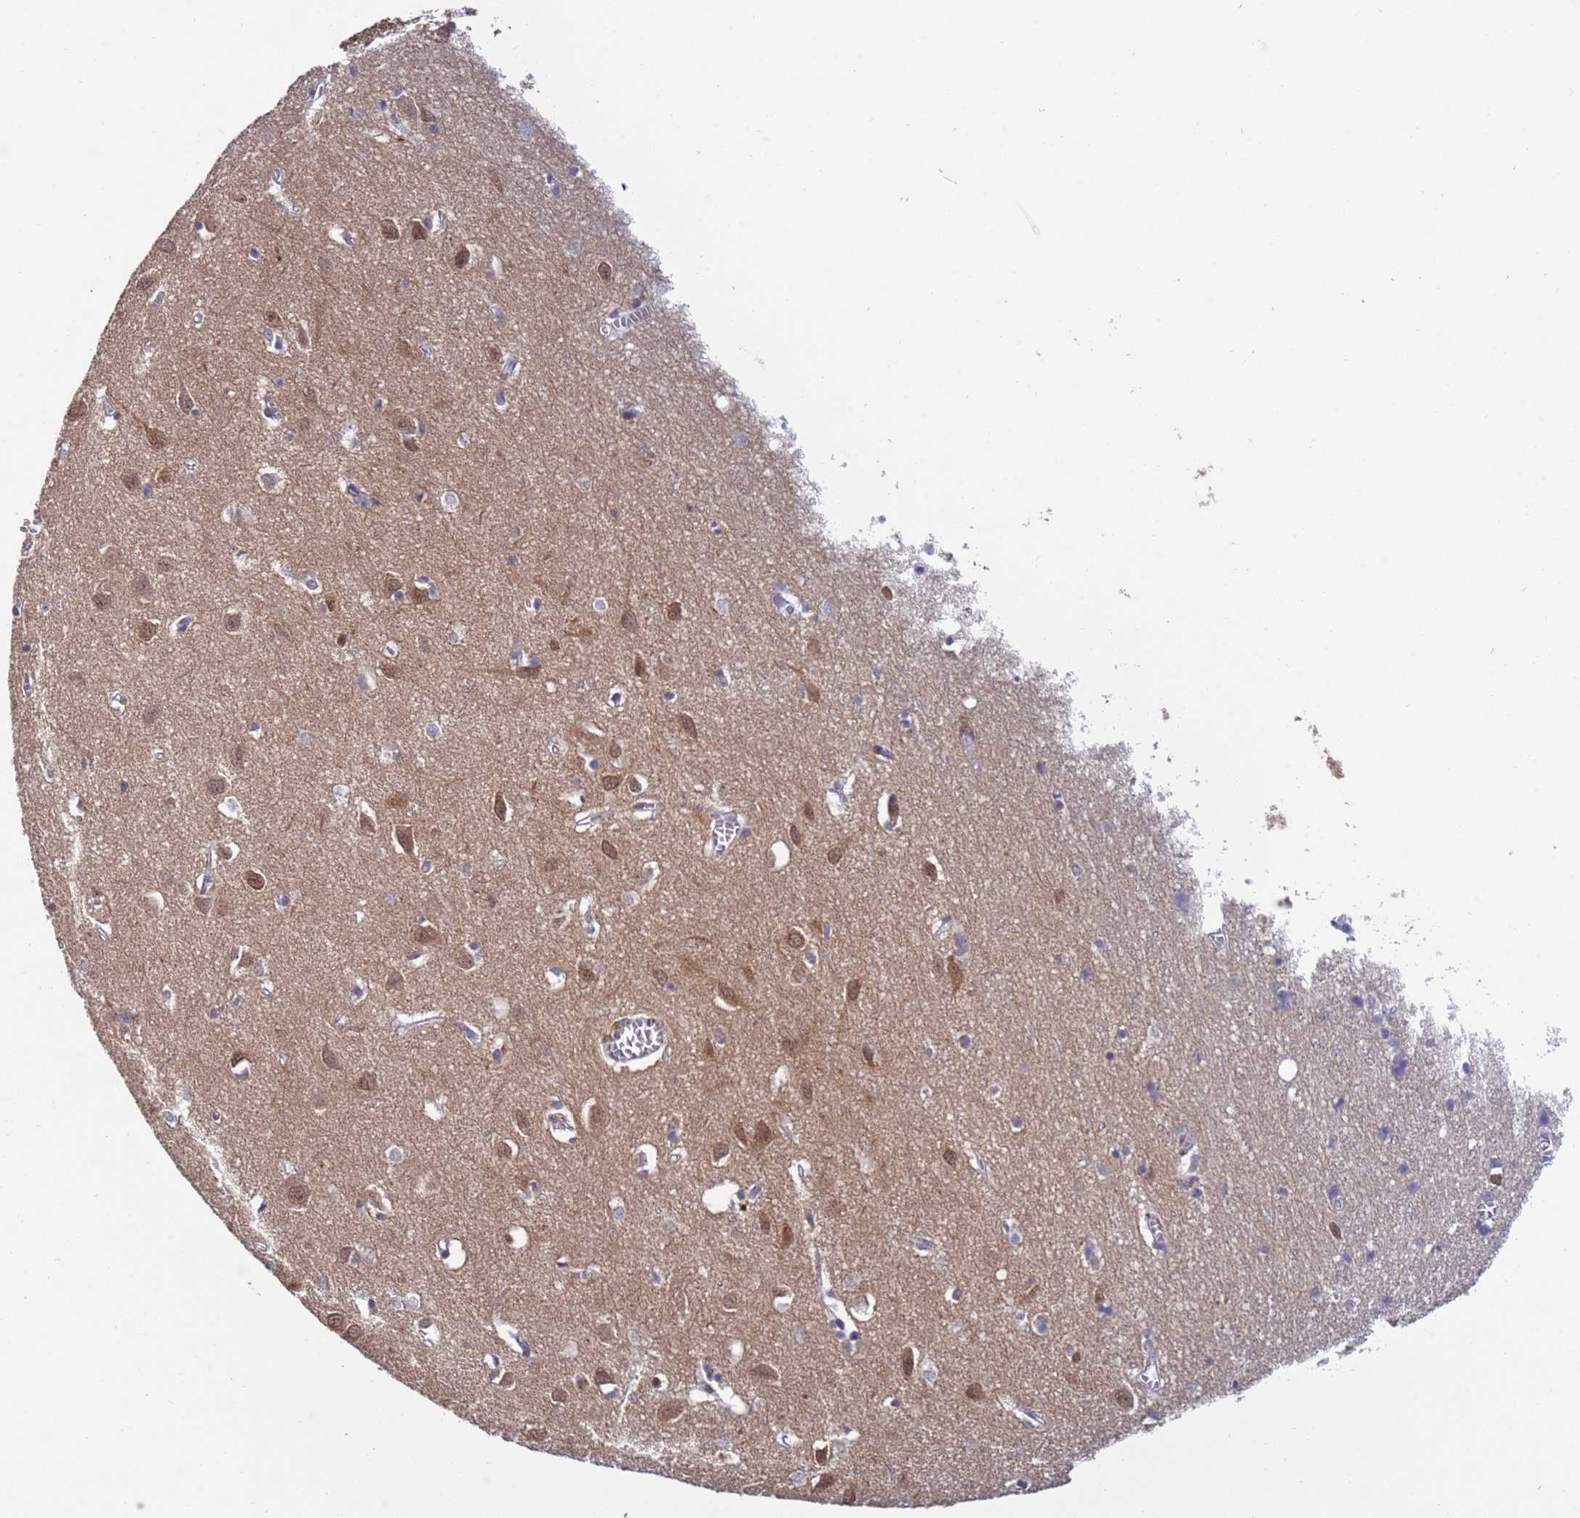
{"staining": {"intensity": "negative", "quantity": "none", "location": "none"}, "tissue": "cerebral cortex", "cell_type": "Endothelial cells", "image_type": "normal", "snomed": [{"axis": "morphology", "description": "Normal tissue, NOS"}, {"axis": "topography", "description": "Cerebral cortex"}], "caption": "Human cerebral cortex stained for a protein using immunohistochemistry reveals no staining in endothelial cells.", "gene": "SHC3", "patient": {"sex": "female", "age": 64}}